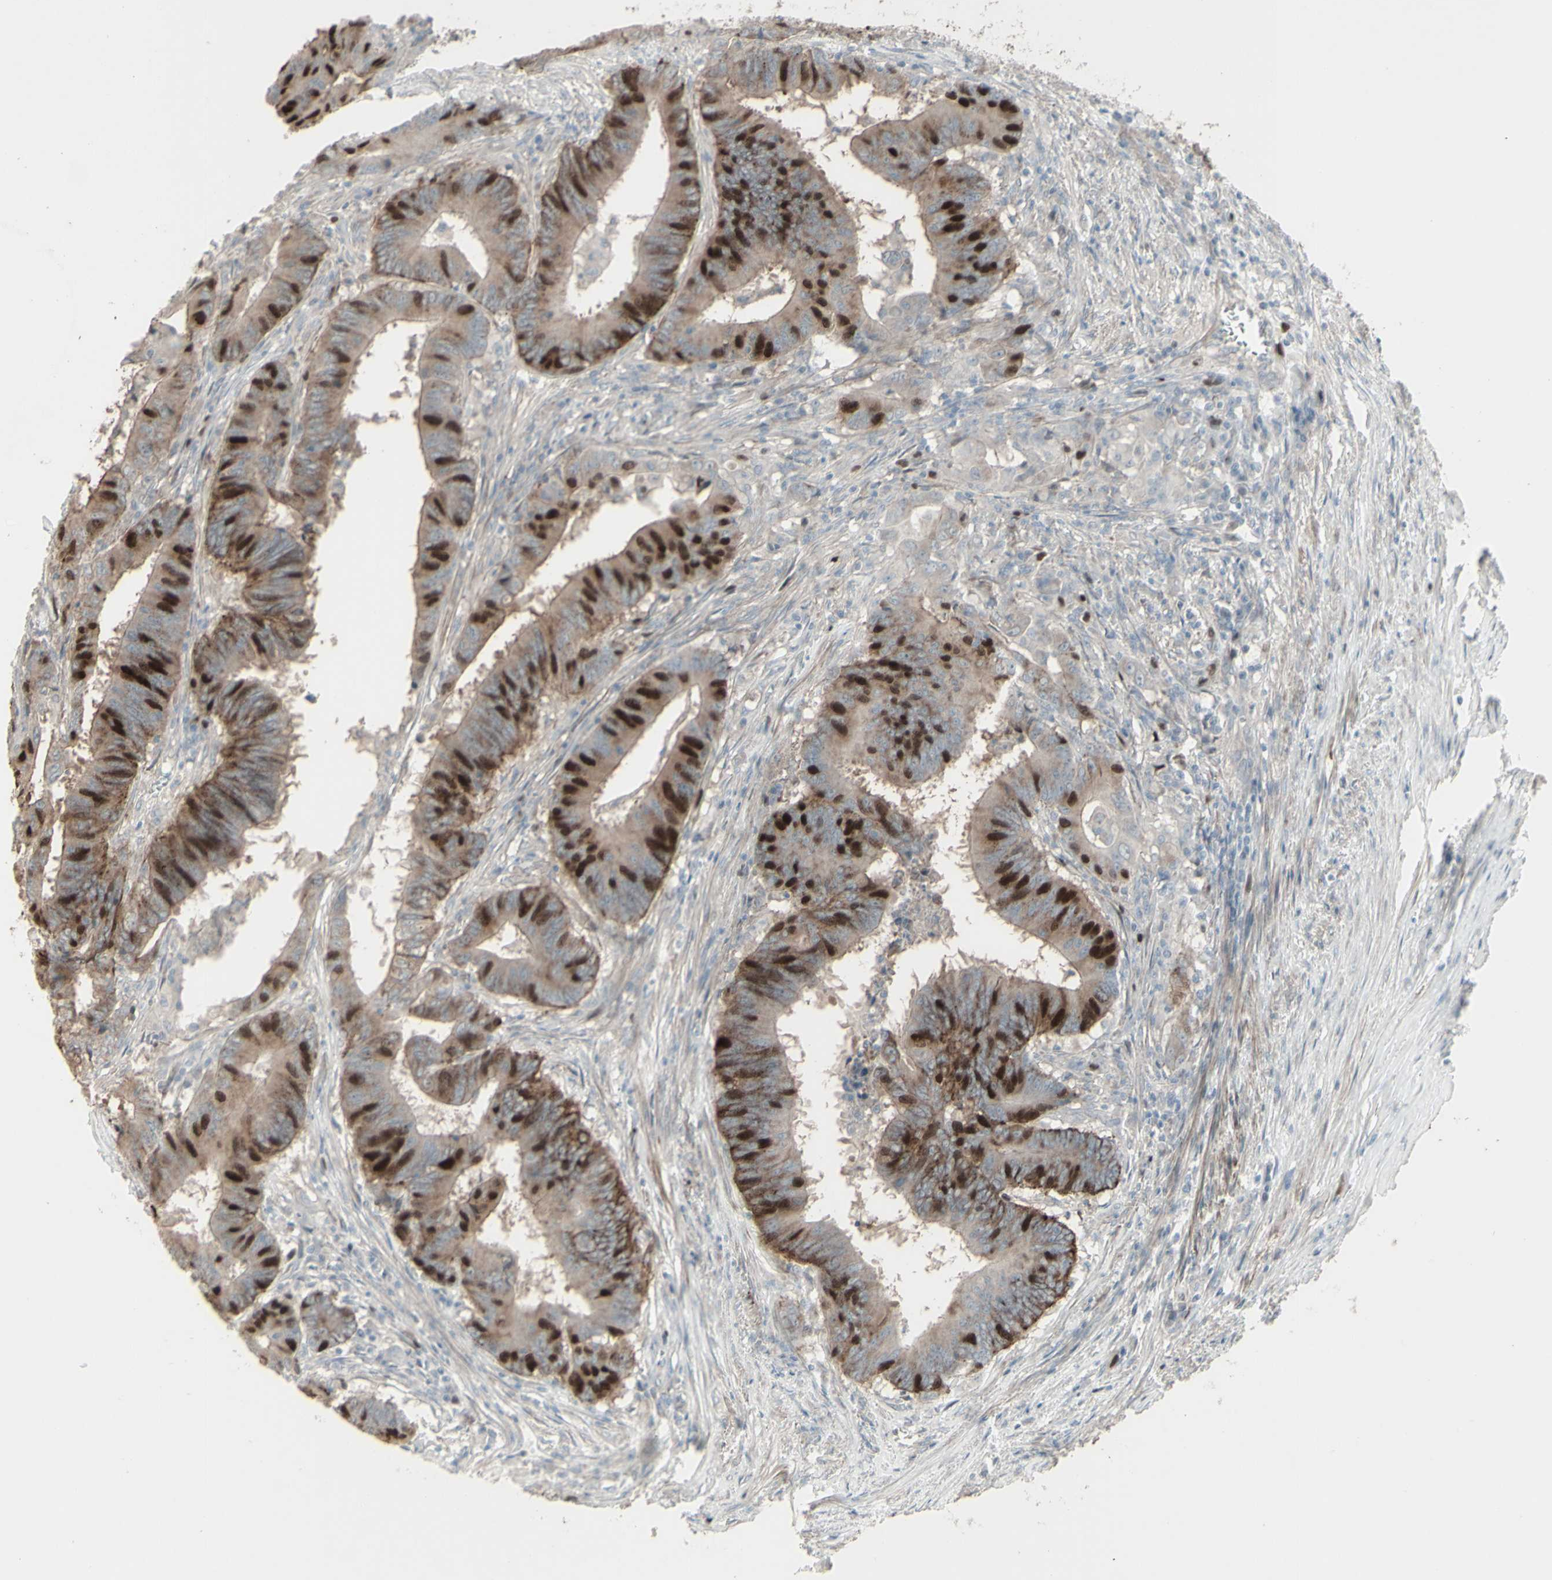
{"staining": {"intensity": "strong", "quantity": "25%-75%", "location": "nuclear"}, "tissue": "colorectal cancer", "cell_type": "Tumor cells", "image_type": "cancer", "snomed": [{"axis": "morphology", "description": "Adenocarcinoma, NOS"}, {"axis": "topography", "description": "Colon"}], "caption": "DAB immunohistochemical staining of human adenocarcinoma (colorectal) shows strong nuclear protein staining in about 25%-75% of tumor cells.", "gene": "GMNN", "patient": {"sex": "male", "age": 45}}